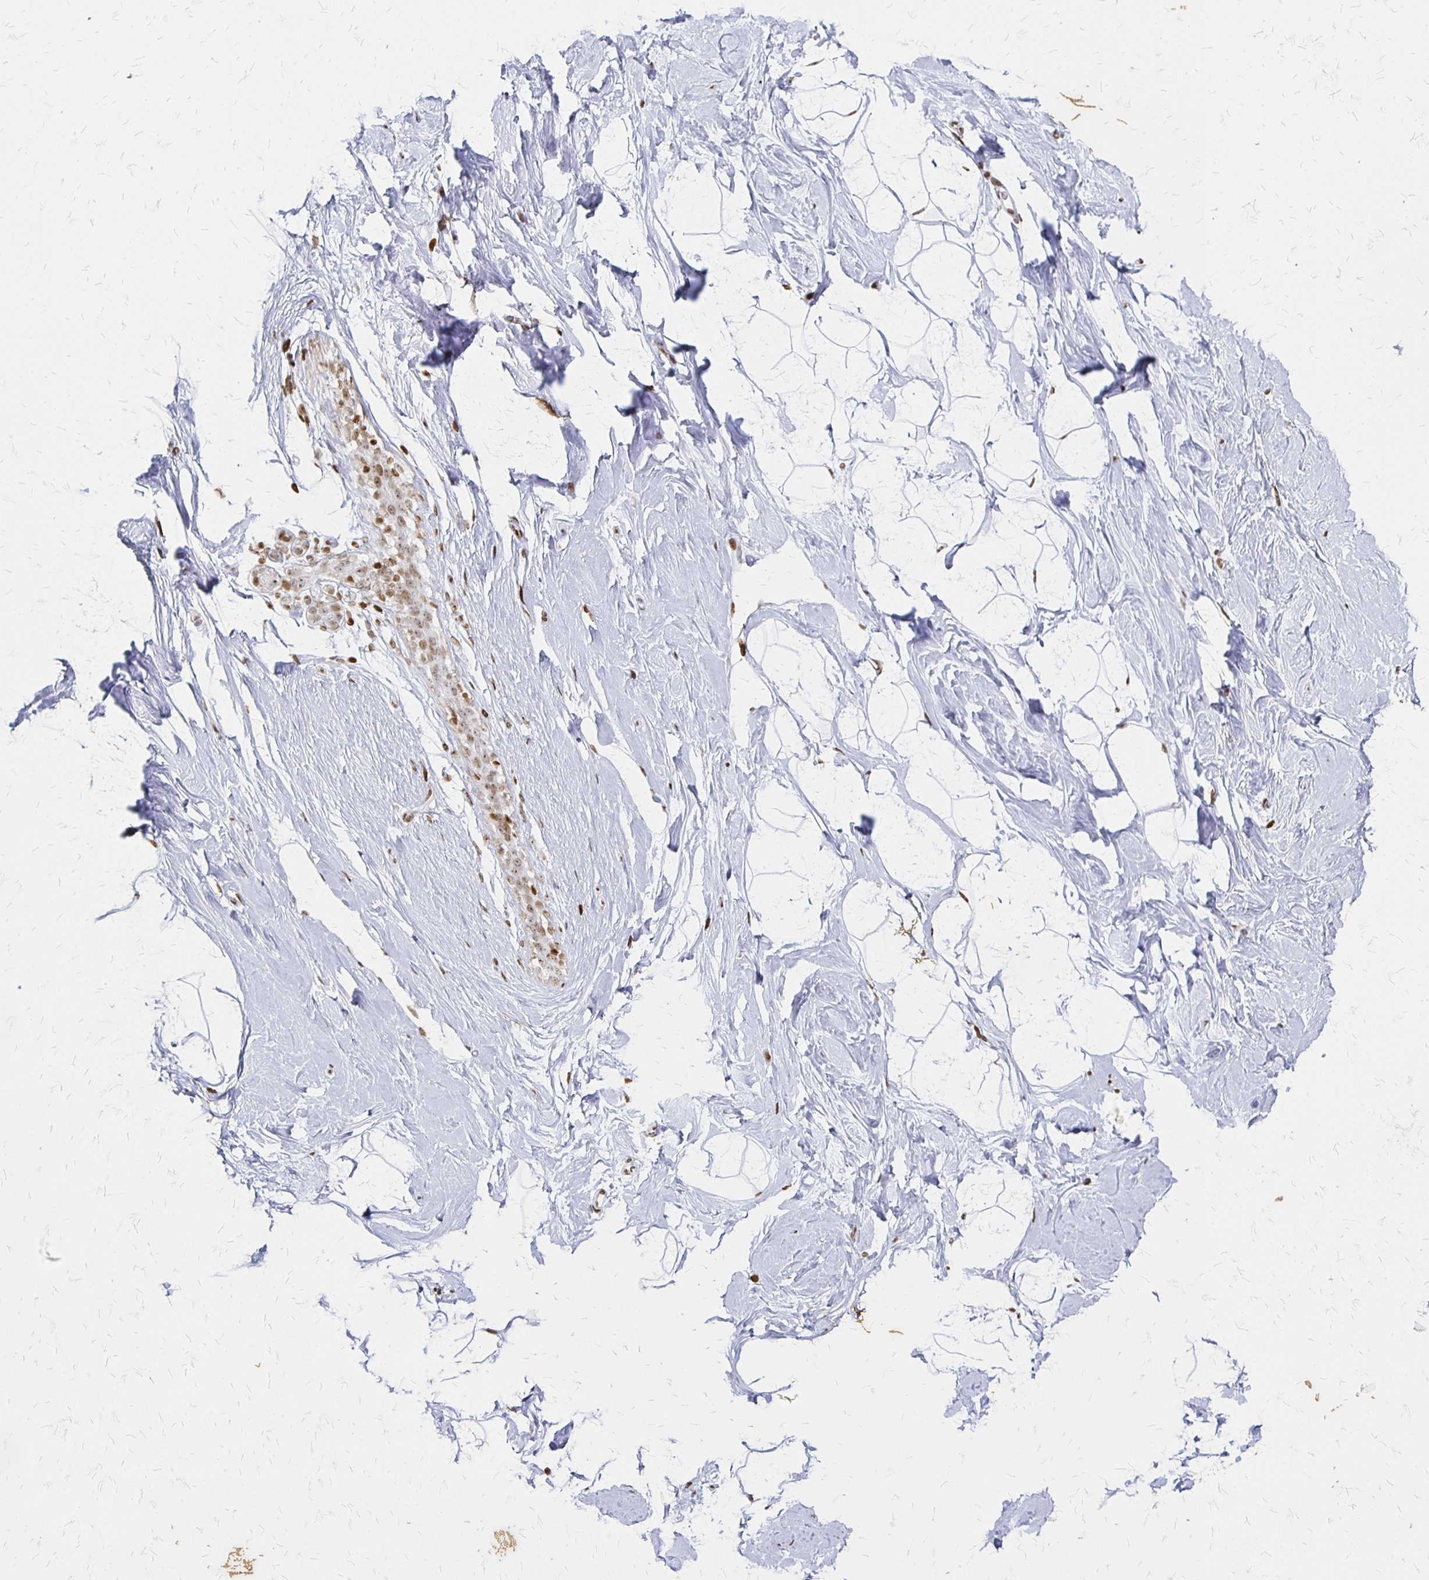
{"staining": {"intensity": "negative", "quantity": "none", "location": "none"}, "tissue": "breast", "cell_type": "Adipocytes", "image_type": "normal", "snomed": [{"axis": "morphology", "description": "Normal tissue, NOS"}, {"axis": "topography", "description": "Breast"}], "caption": "This image is of unremarkable breast stained with IHC to label a protein in brown with the nuclei are counter-stained blue. There is no positivity in adipocytes. The staining was performed using DAB to visualize the protein expression in brown, while the nuclei were stained in blue with hematoxylin (Magnification: 20x).", "gene": "ZNF280C", "patient": {"sex": "female", "age": 32}}